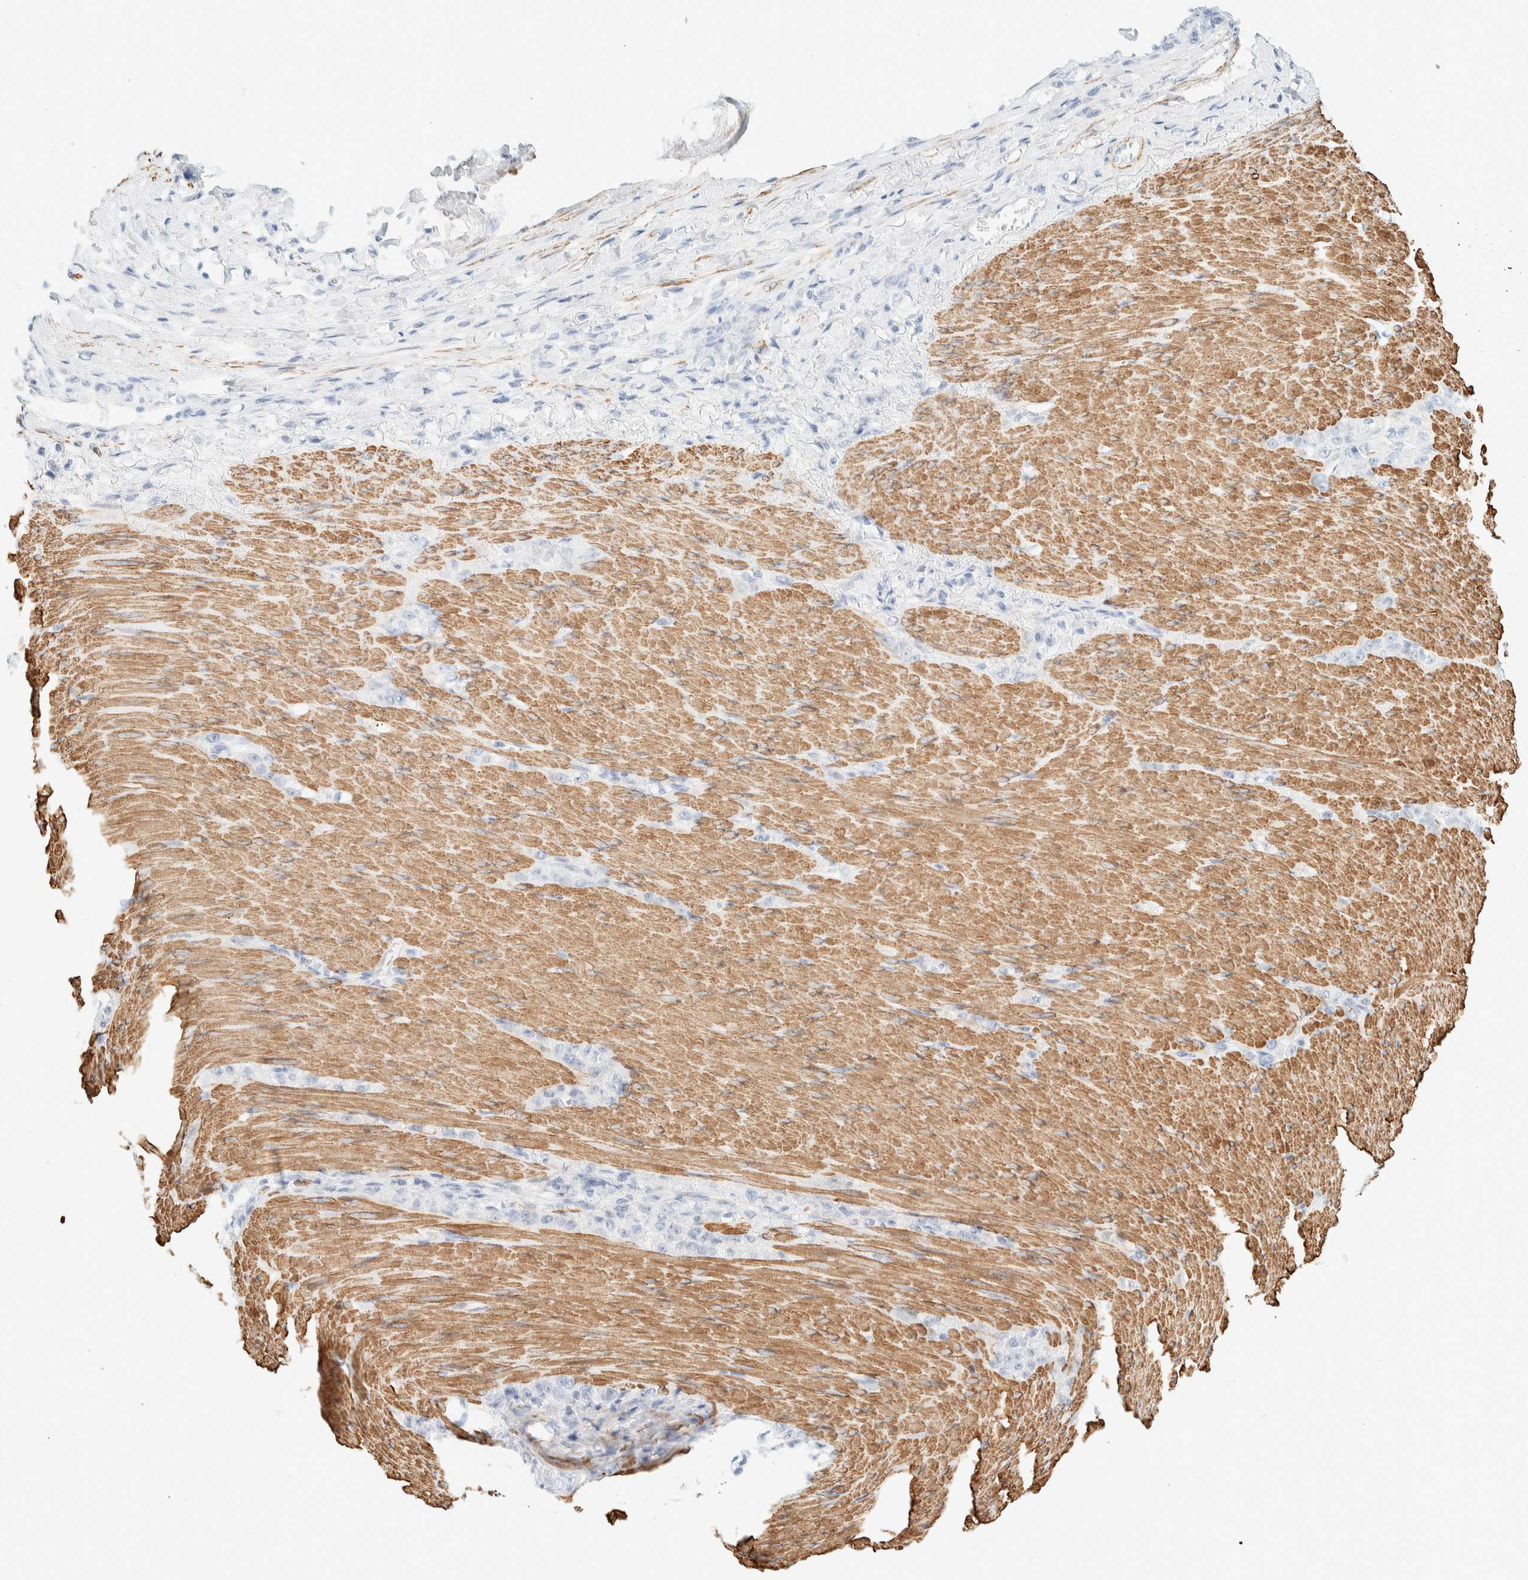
{"staining": {"intensity": "negative", "quantity": "none", "location": "none"}, "tissue": "stomach cancer", "cell_type": "Tumor cells", "image_type": "cancer", "snomed": [{"axis": "morphology", "description": "Normal tissue, NOS"}, {"axis": "morphology", "description": "Adenocarcinoma, NOS"}, {"axis": "topography", "description": "Stomach"}], "caption": "The micrograph displays no staining of tumor cells in stomach cancer.", "gene": "AFMID", "patient": {"sex": "male", "age": 82}}